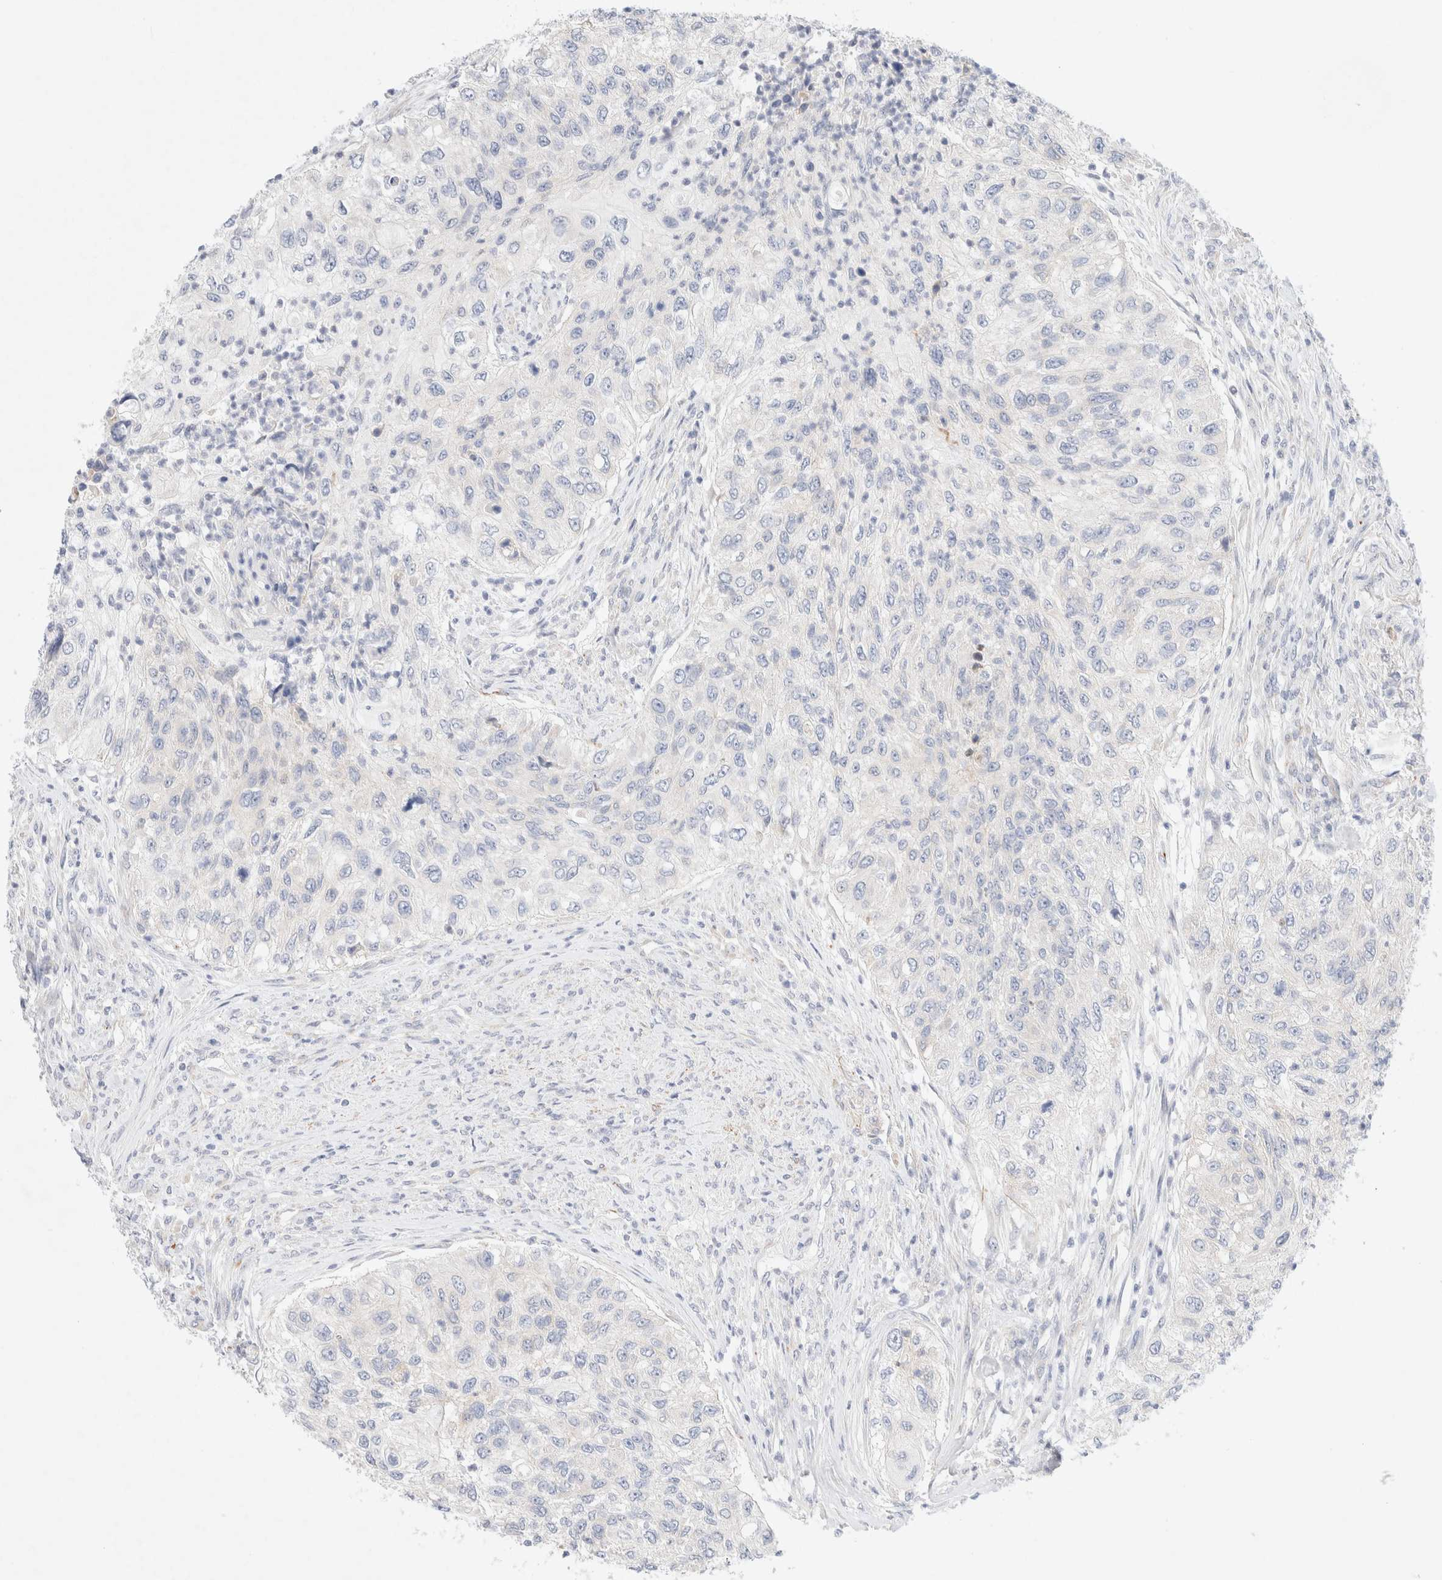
{"staining": {"intensity": "negative", "quantity": "none", "location": "none"}, "tissue": "urothelial cancer", "cell_type": "Tumor cells", "image_type": "cancer", "snomed": [{"axis": "morphology", "description": "Urothelial carcinoma, High grade"}, {"axis": "topography", "description": "Urinary bladder"}], "caption": "An immunohistochemistry histopathology image of urothelial carcinoma (high-grade) is shown. There is no staining in tumor cells of urothelial carcinoma (high-grade).", "gene": "SLC25A48", "patient": {"sex": "female", "age": 60}}